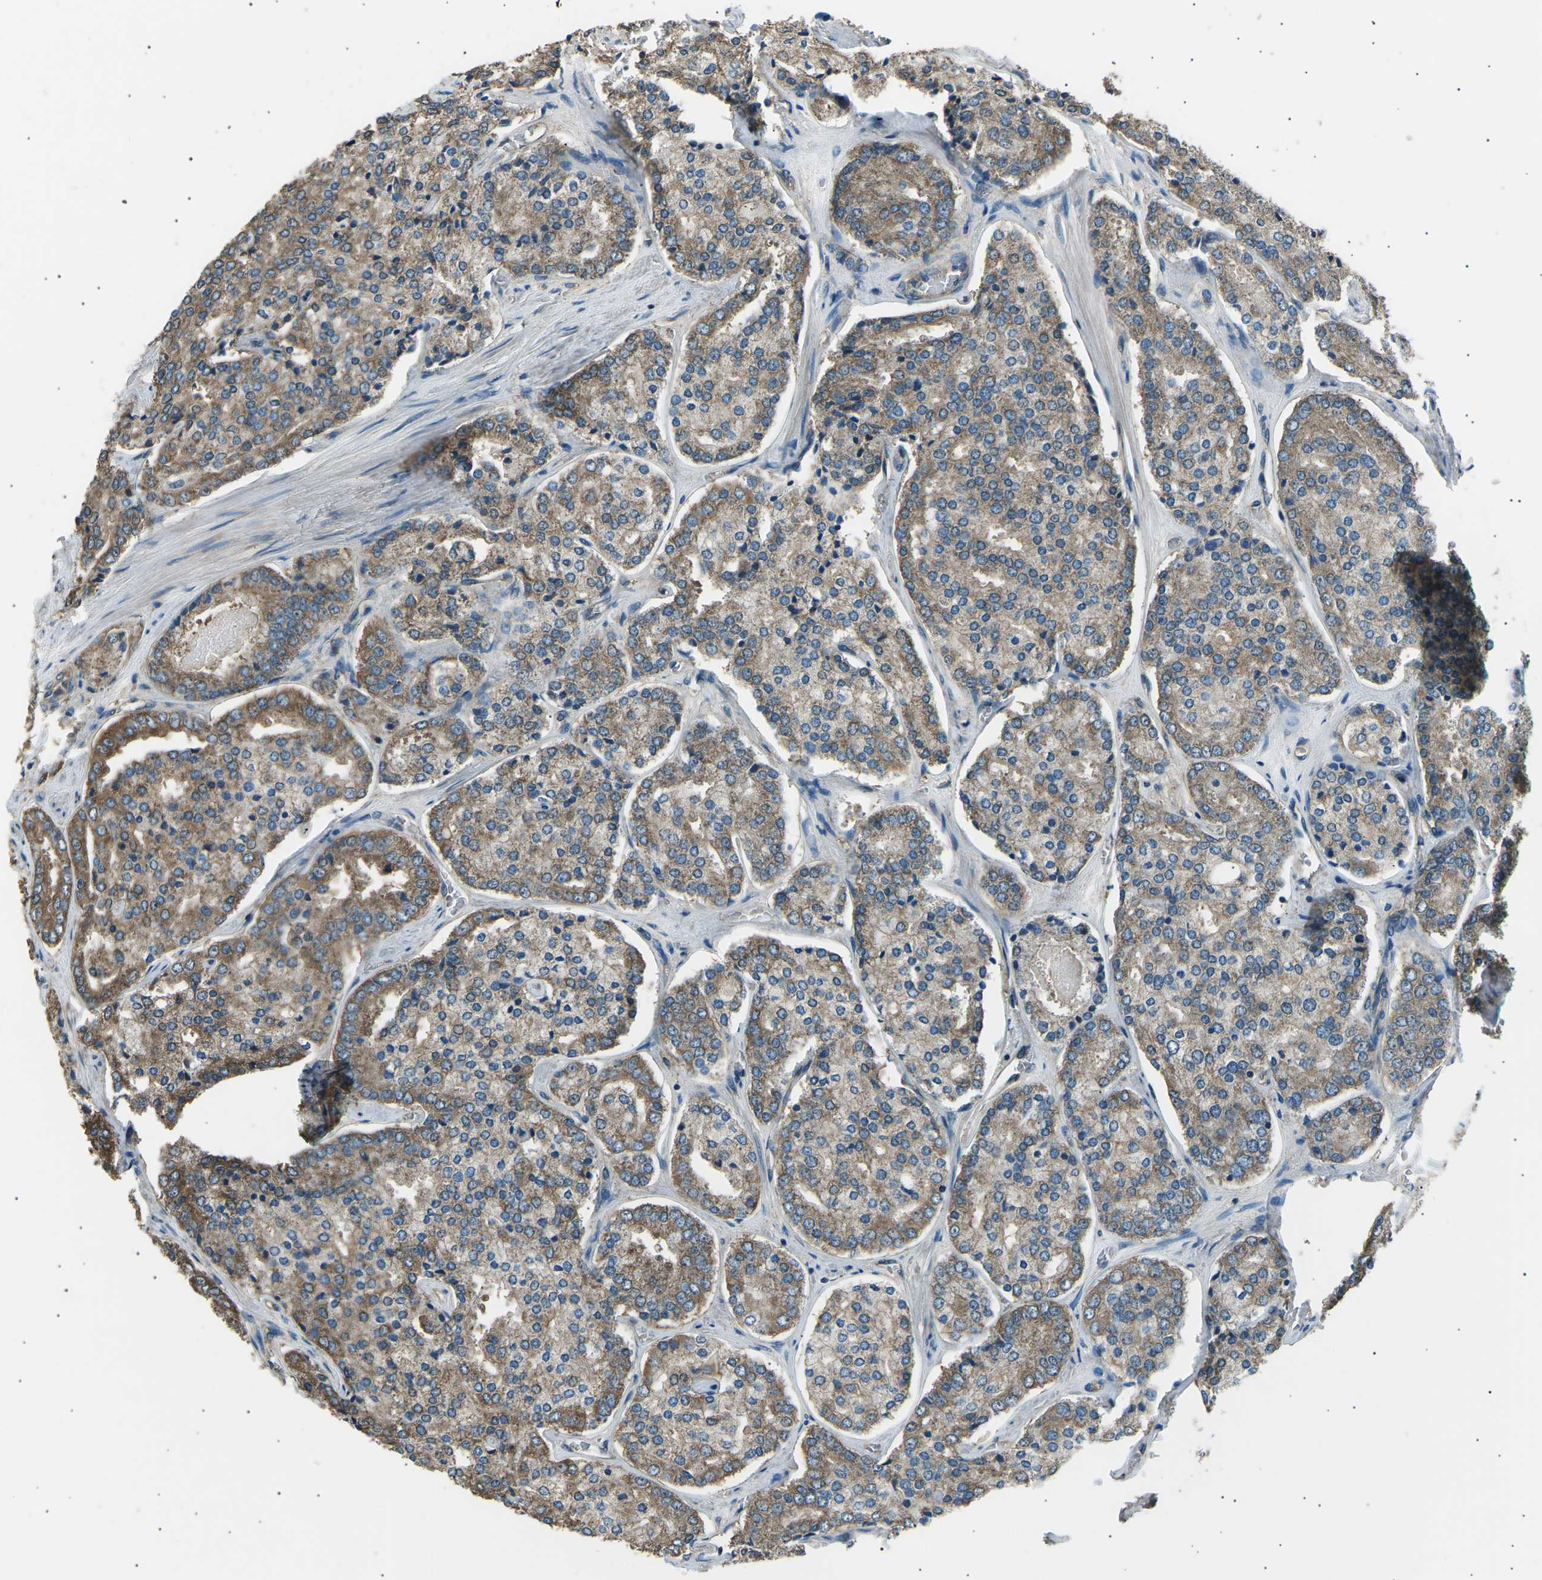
{"staining": {"intensity": "moderate", "quantity": ">75%", "location": "cytoplasmic/membranous"}, "tissue": "prostate cancer", "cell_type": "Tumor cells", "image_type": "cancer", "snomed": [{"axis": "morphology", "description": "Adenocarcinoma, High grade"}, {"axis": "topography", "description": "Prostate"}], "caption": "Protein staining of prostate cancer tissue exhibits moderate cytoplasmic/membranous staining in about >75% of tumor cells. Using DAB (brown) and hematoxylin (blue) stains, captured at high magnification using brightfield microscopy.", "gene": "SLK", "patient": {"sex": "male", "age": 65}}